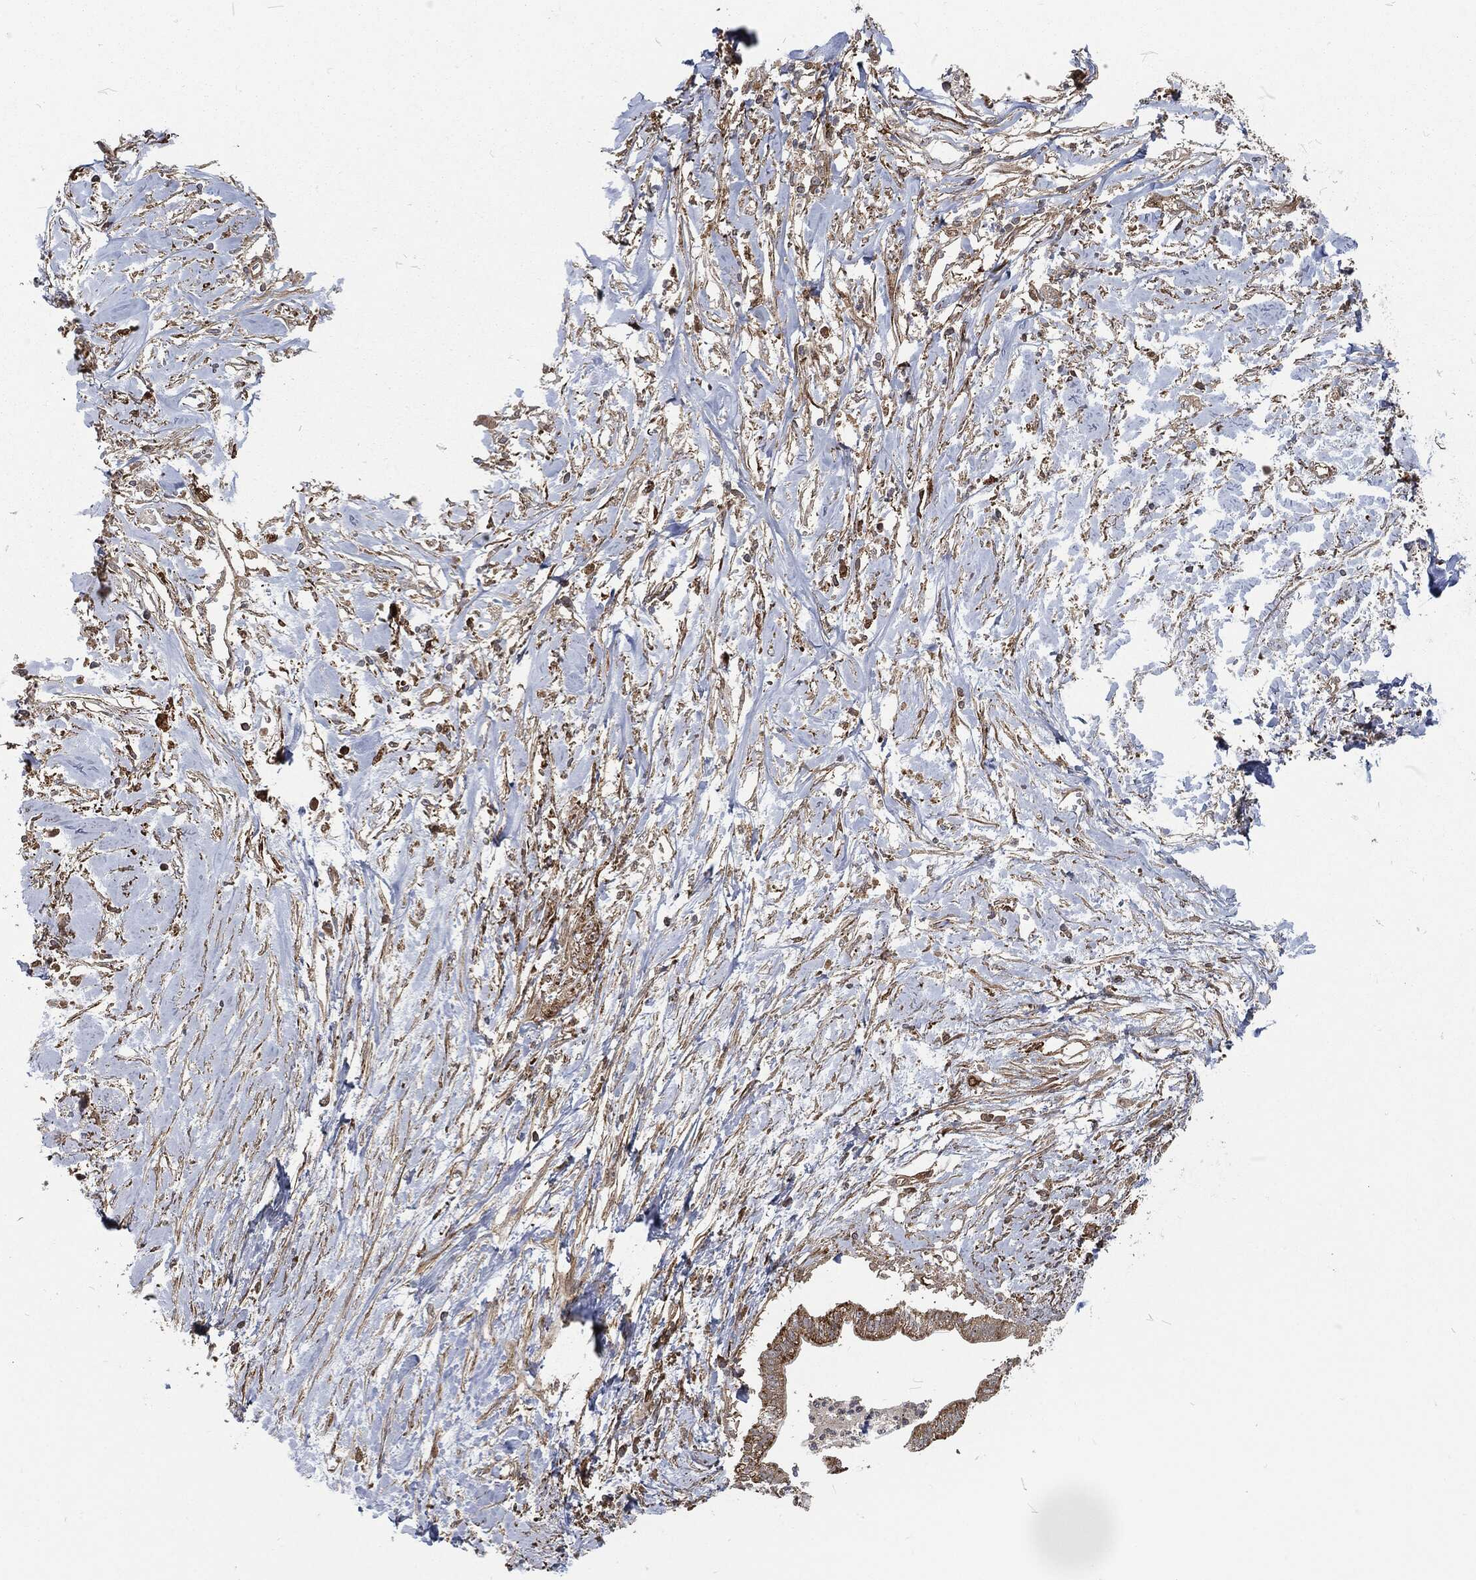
{"staining": {"intensity": "negative", "quantity": "none", "location": "none"}, "tissue": "pancreatic cancer", "cell_type": "Tumor cells", "image_type": "cancer", "snomed": [{"axis": "morphology", "description": "Normal tissue, NOS"}, {"axis": "morphology", "description": "Adenocarcinoma, NOS"}, {"axis": "topography", "description": "Pancreas"}], "caption": "Immunohistochemistry image of pancreatic cancer stained for a protein (brown), which exhibits no expression in tumor cells.", "gene": "RFTN1", "patient": {"sex": "female", "age": 58}}